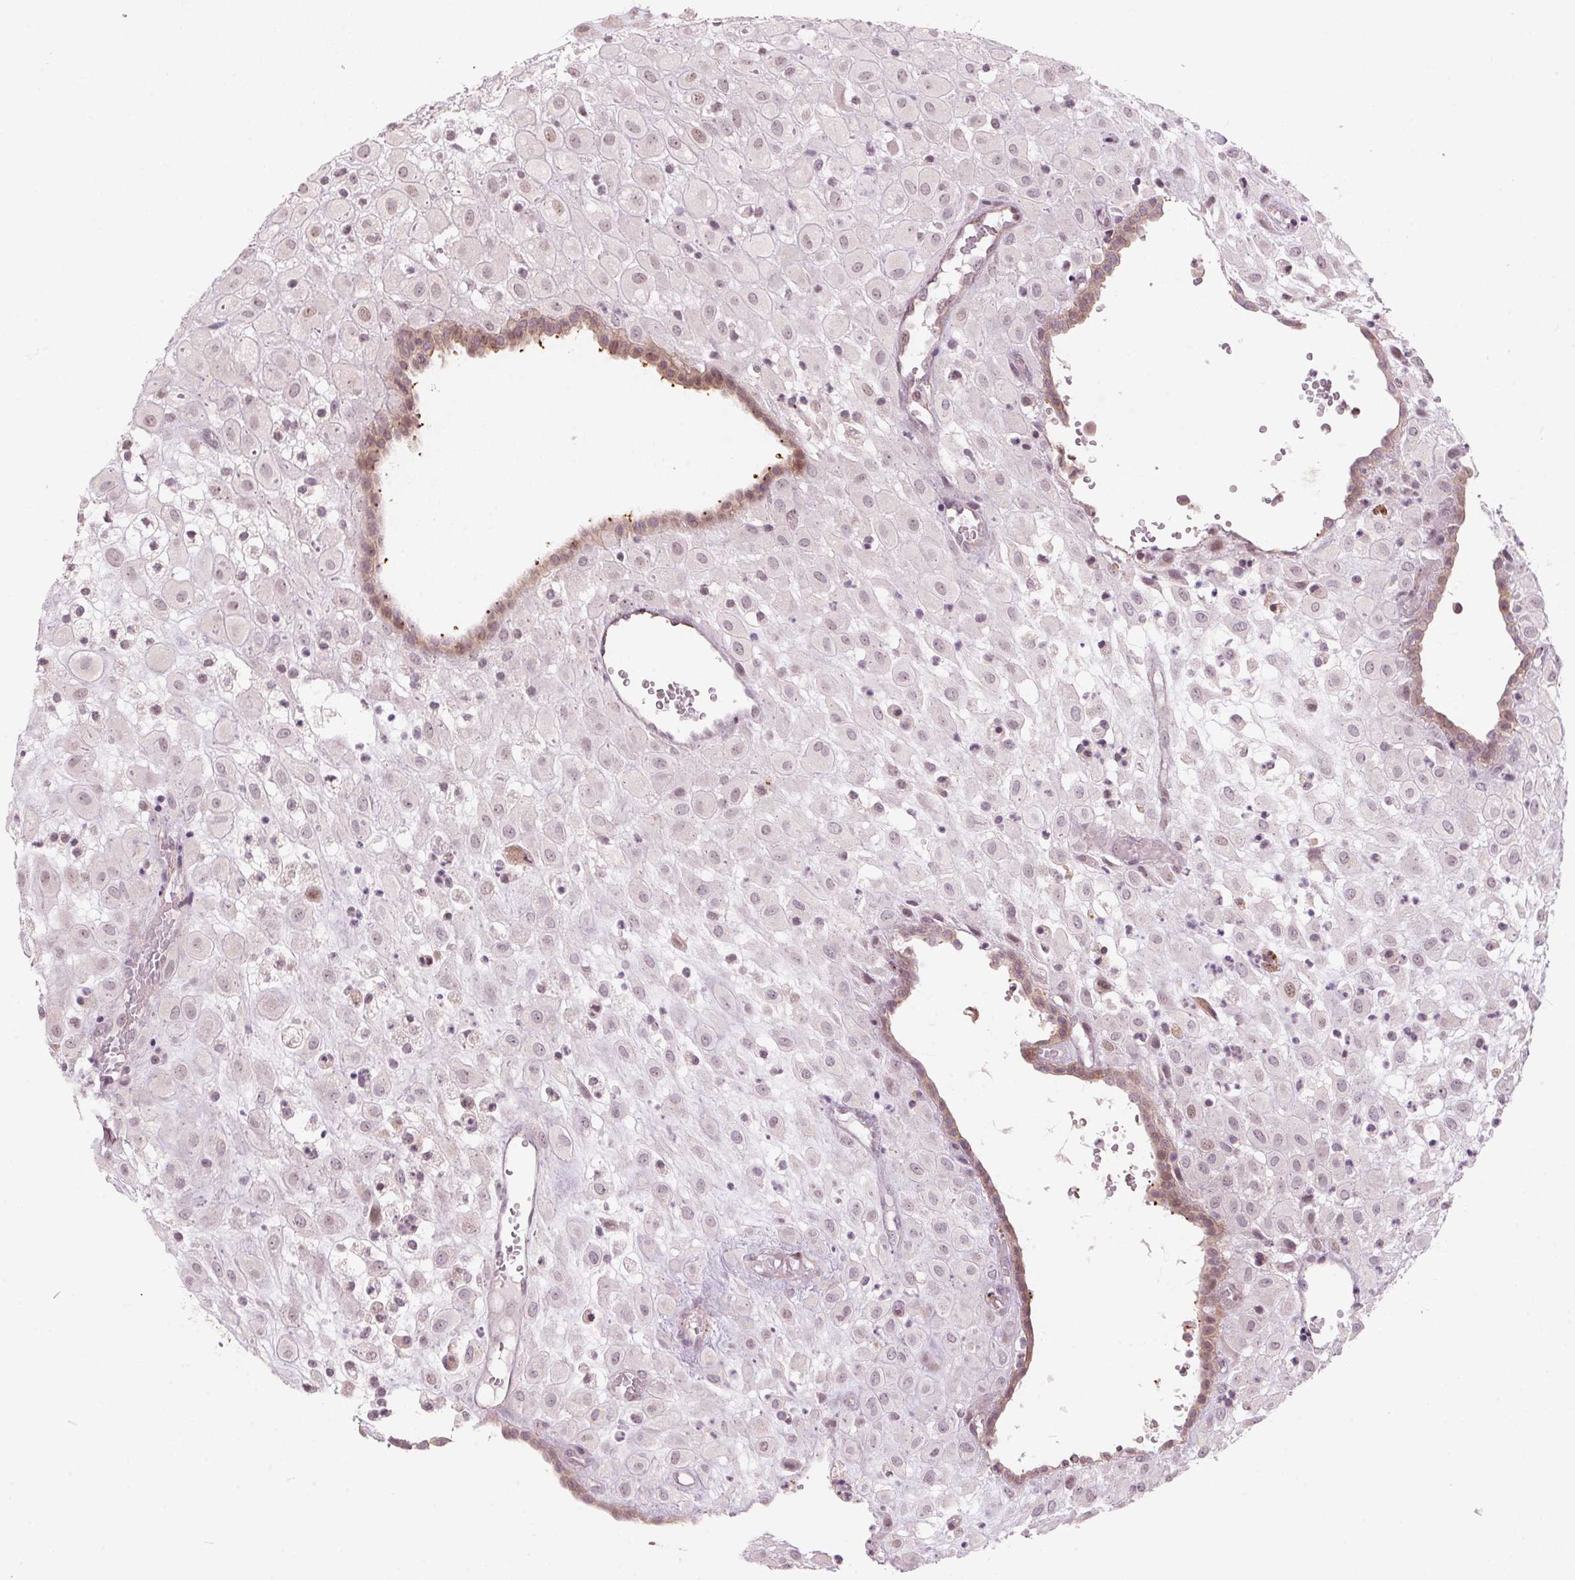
{"staining": {"intensity": "negative", "quantity": "none", "location": "none"}, "tissue": "placenta", "cell_type": "Decidual cells", "image_type": "normal", "snomed": [{"axis": "morphology", "description": "Normal tissue, NOS"}, {"axis": "topography", "description": "Placenta"}], "caption": "Decidual cells show no significant positivity in benign placenta.", "gene": "TMED6", "patient": {"sex": "female", "age": 24}}